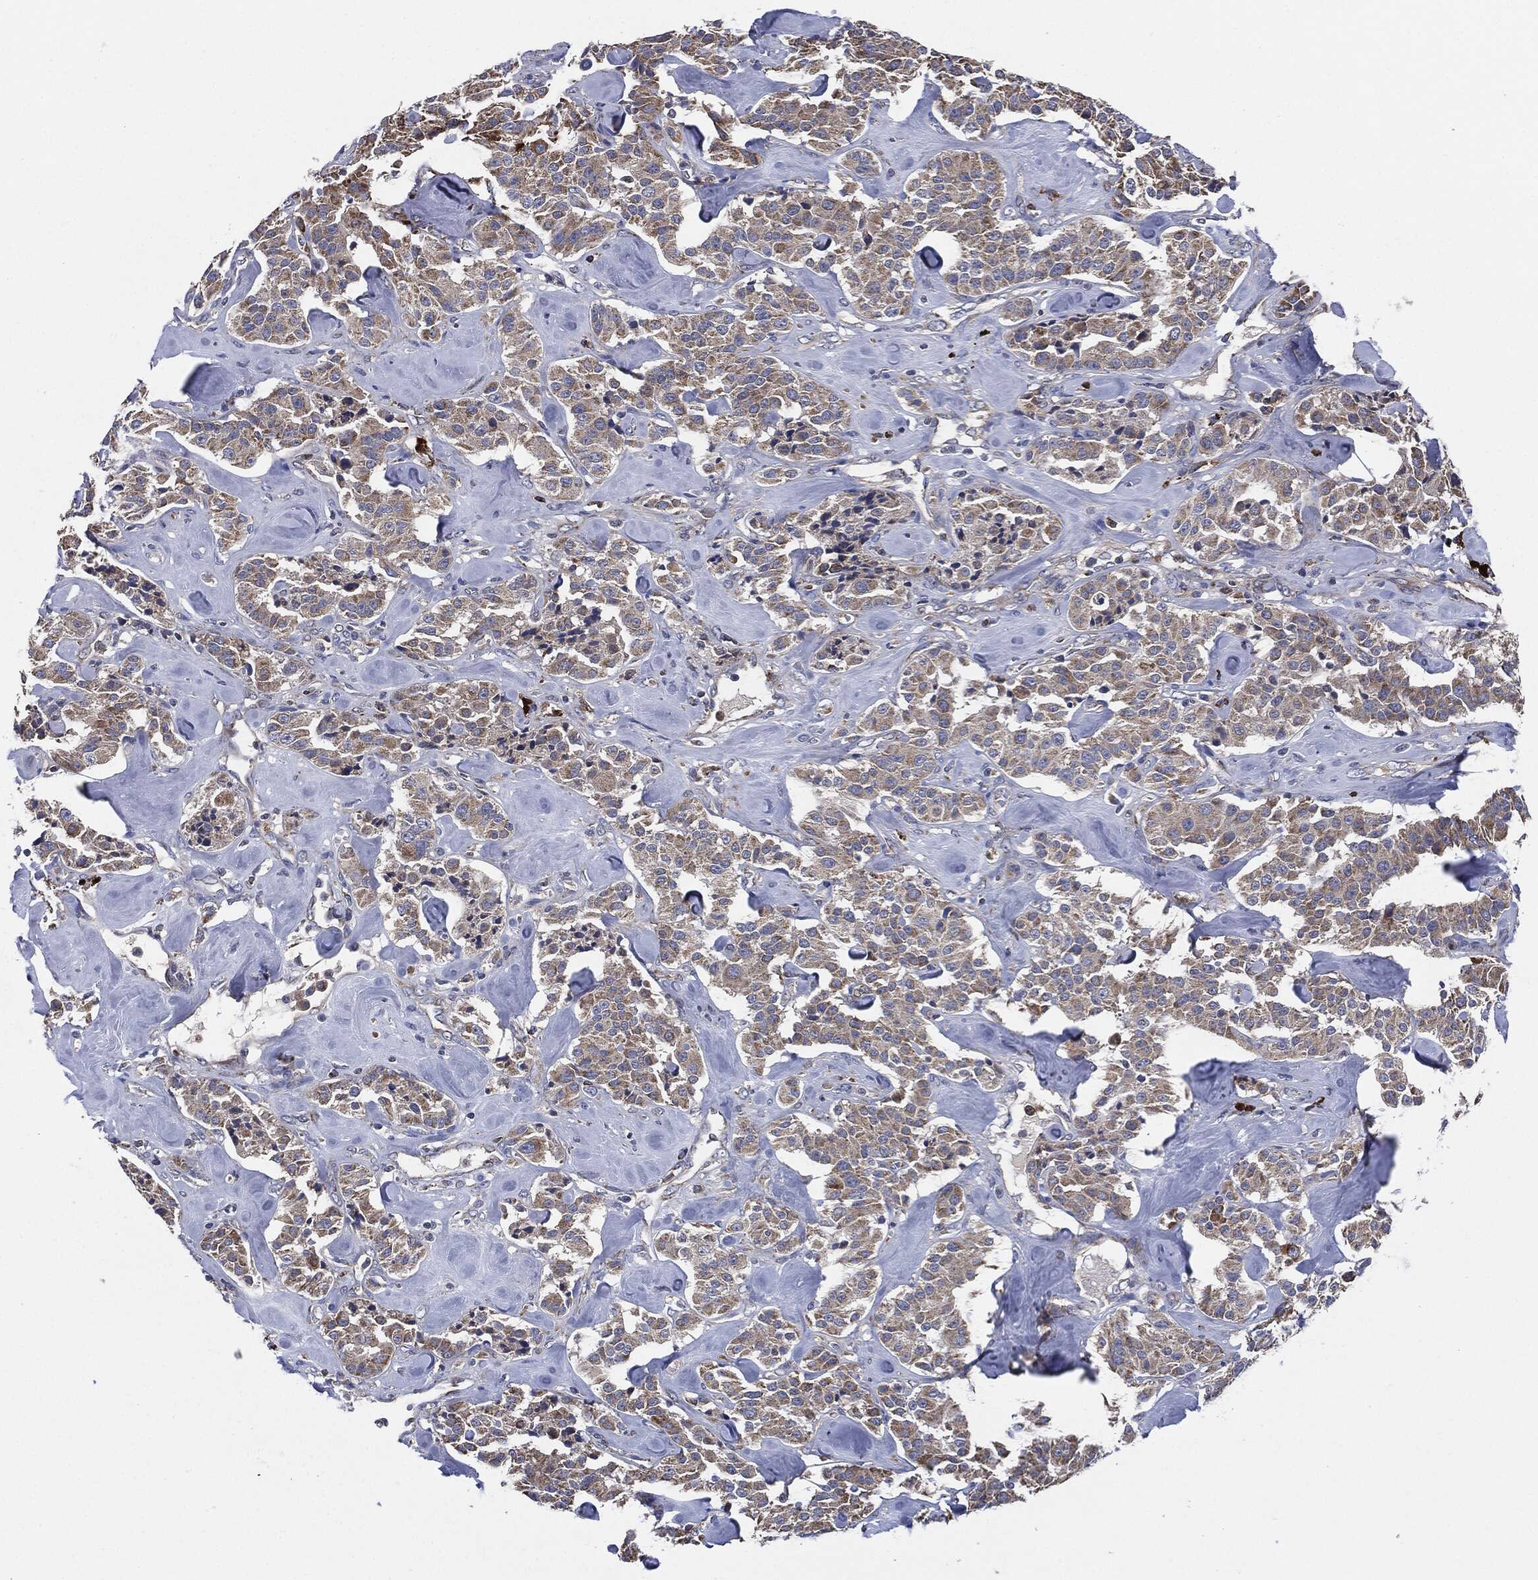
{"staining": {"intensity": "weak", "quantity": ">75%", "location": "cytoplasmic/membranous"}, "tissue": "carcinoid", "cell_type": "Tumor cells", "image_type": "cancer", "snomed": [{"axis": "morphology", "description": "Carcinoid, malignant, NOS"}, {"axis": "topography", "description": "Pancreas"}], "caption": "DAB immunohistochemical staining of human malignant carcinoid displays weak cytoplasmic/membranous protein staining in approximately >75% of tumor cells.", "gene": "TMEM11", "patient": {"sex": "male", "age": 41}}